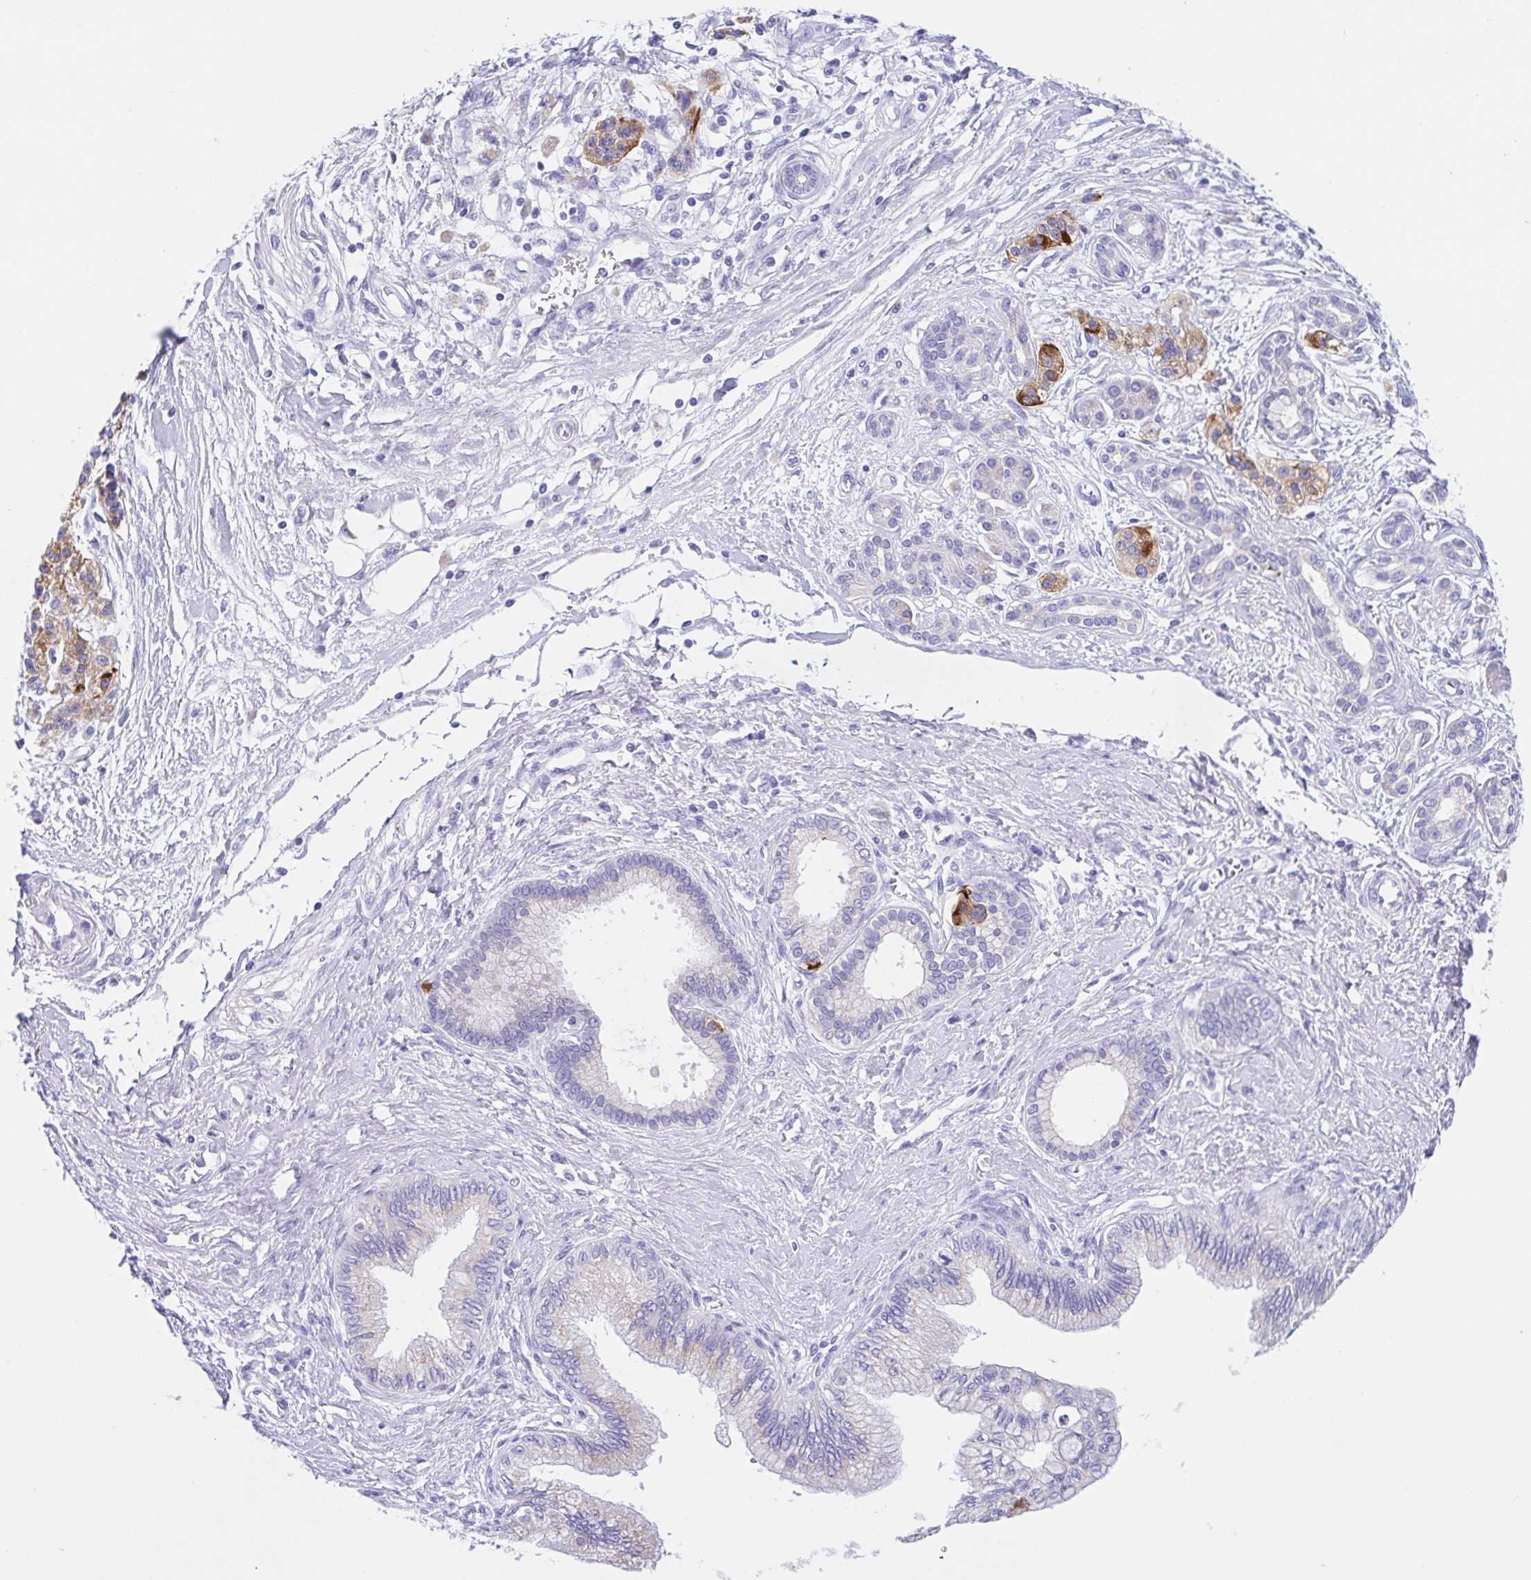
{"staining": {"intensity": "negative", "quantity": "none", "location": "none"}, "tissue": "pancreatic cancer", "cell_type": "Tumor cells", "image_type": "cancer", "snomed": [{"axis": "morphology", "description": "Adenocarcinoma, NOS"}, {"axis": "topography", "description": "Pancreas"}], "caption": "DAB (3,3'-diaminobenzidine) immunohistochemical staining of human pancreatic cancer displays no significant expression in tumor cells.", "gene": "SCG3", "patient": {"sex": "female", "age": 77}}